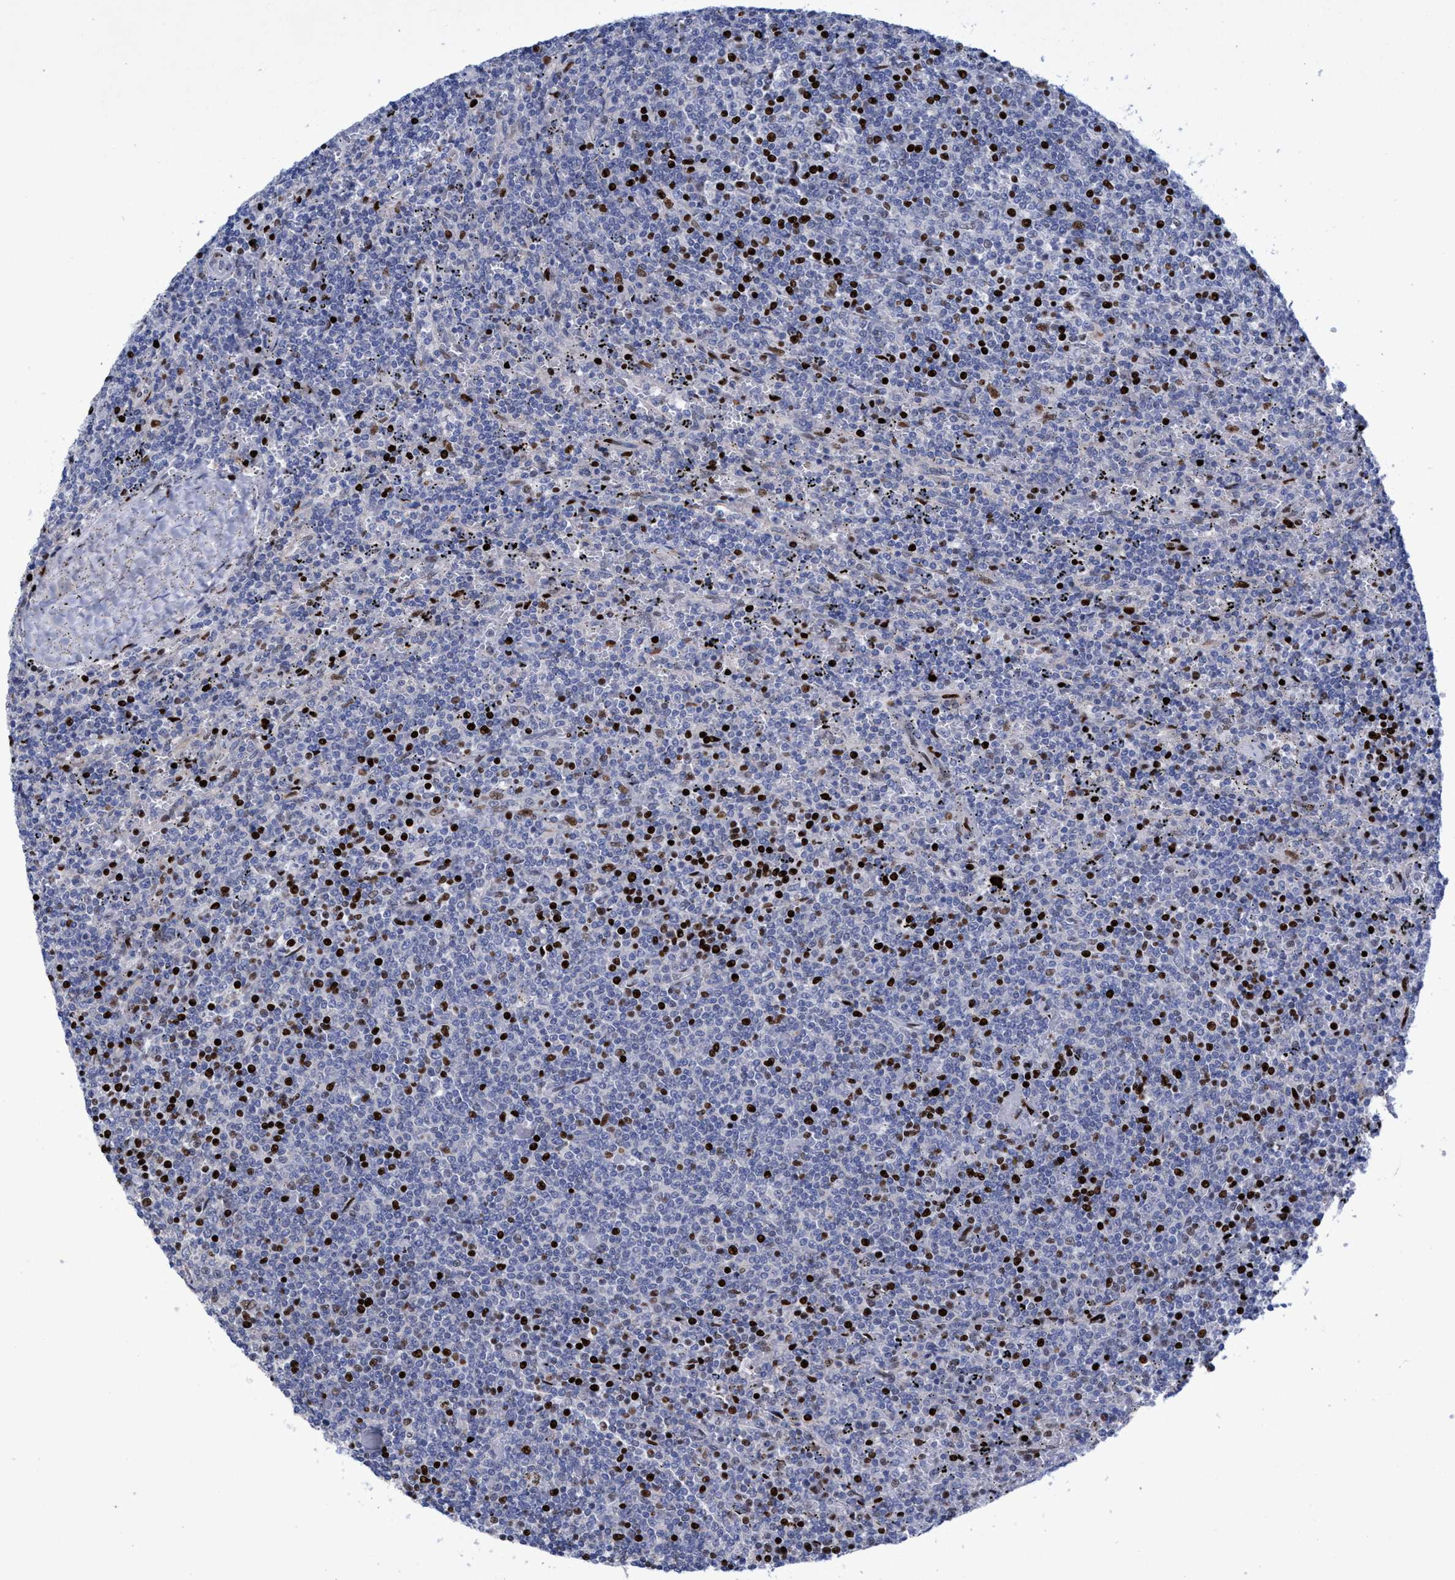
{"staining": {"intensity": "strong", "quantity": "<25%", "location": "nuclear"}, "tissue": "lymphoma", "cell_type": "Tumor cells", "image_type": "cancer", "snomed": [{"axis": "morphology", "description": "Malignant lymphoma, non-Hodgkin's type, Low grade"}, {"axis": "topography", "description": "Spleen"}], "caption": "Lymphoma stained with DAB (3,3'-diaminobenzidine) immunohistochemistry (IHC) shows medium levels of strong nuclear positivity in approximately <25% of tumor cells. (DAB (3,3'-diaminobenzidine) IHC, brown staining for protein, blue staining for nuclei).", "gene": "R3HCC1", "patient": {"sex": "female", "age": 50}}